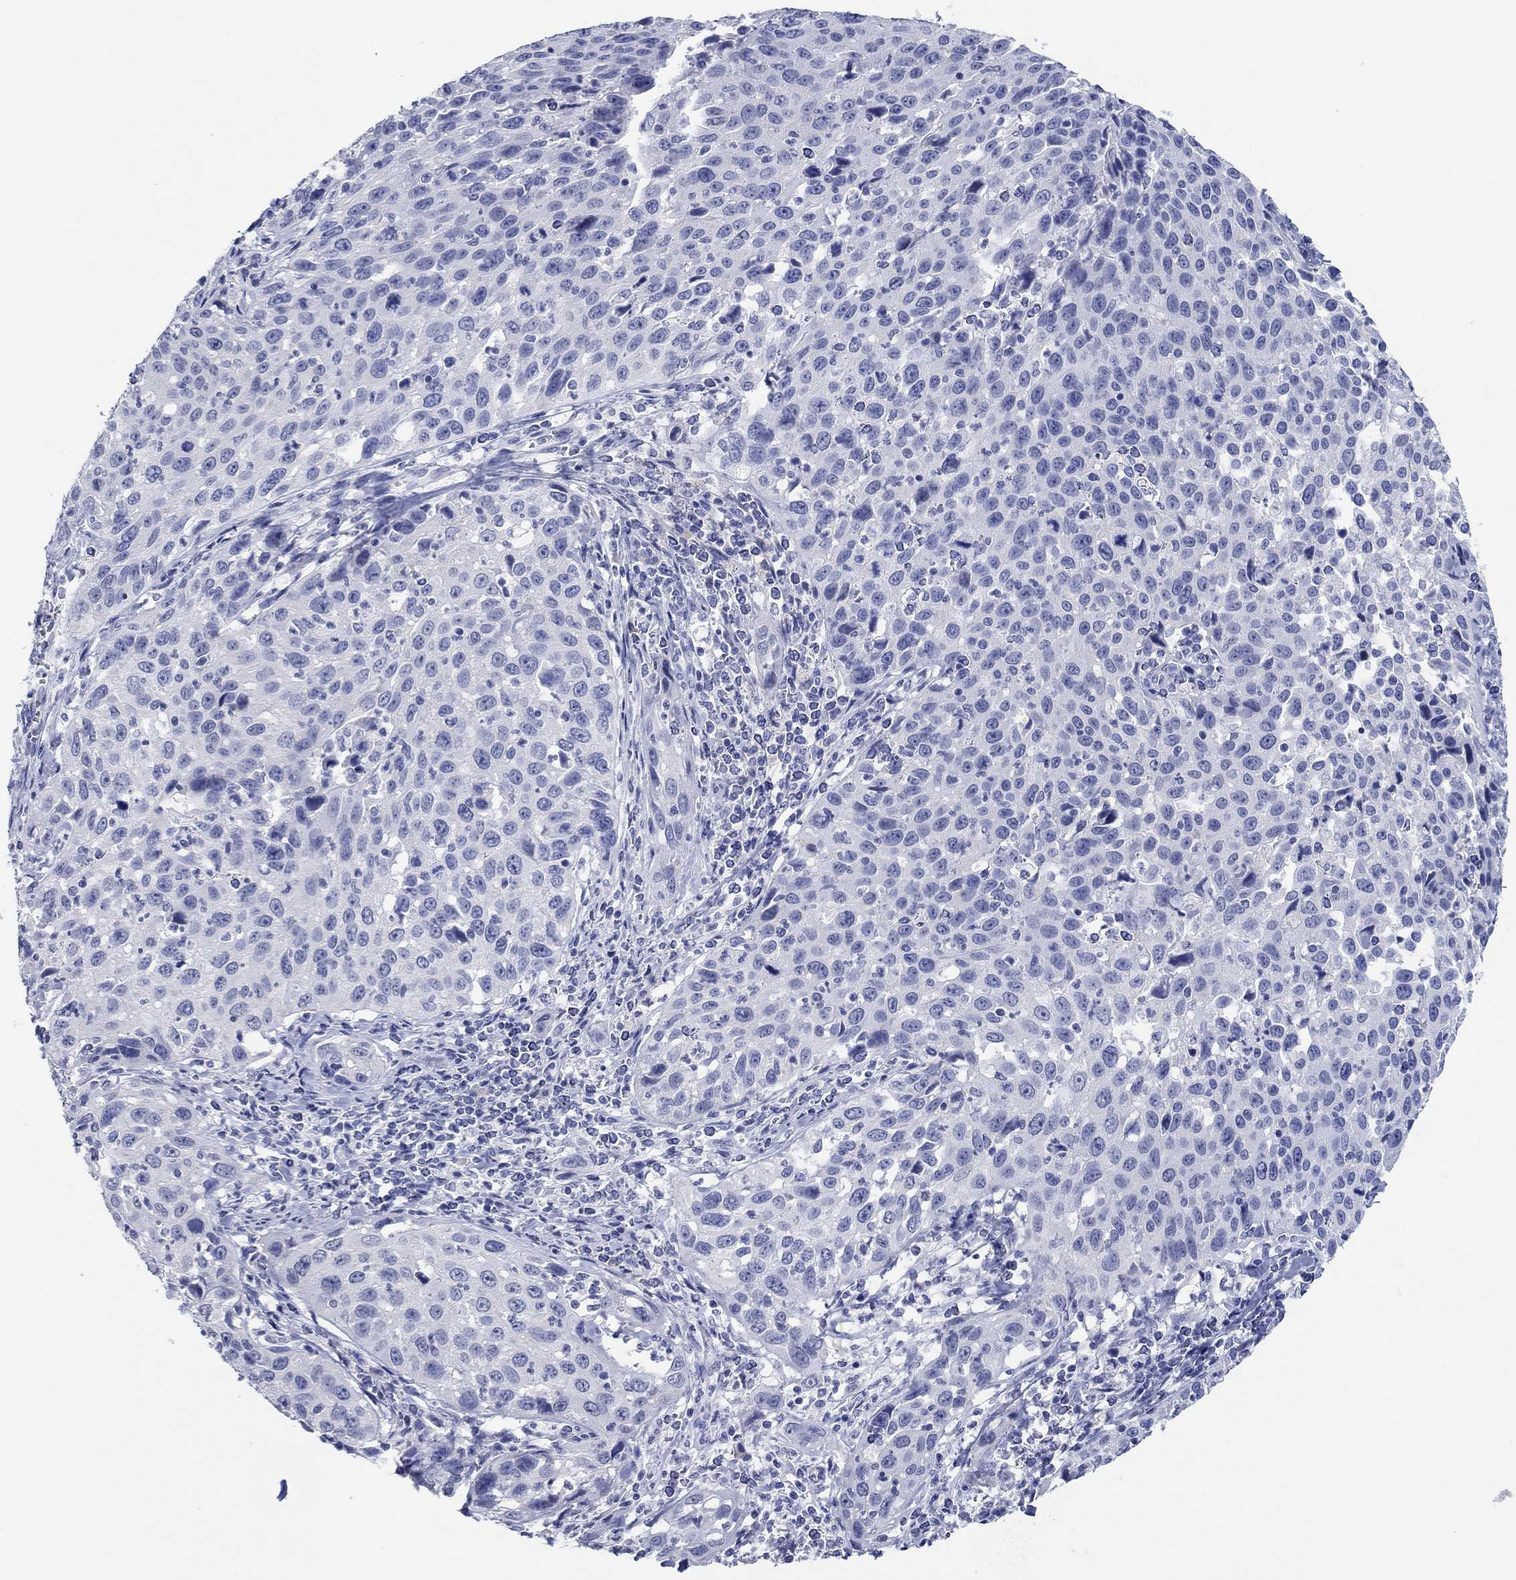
{"staining": {"intensity": "negative", "quantity": "none", "location": "none"}, "tissue": "cervical cancer", "cell_type": "Tumor cells", "image_type": "cancer", "snomed": [{"axis": "morphology", "description": "Squamous cell carcinoma, NOS"}, {"axis": "topography", "description": "Cervix"}], "caption": "There is no significant positivity in tumor cells of cervical cancer (squamous cell carcinoma).", "gene": "POU5F1", "patient": {"sex": "female", "age": 26}}